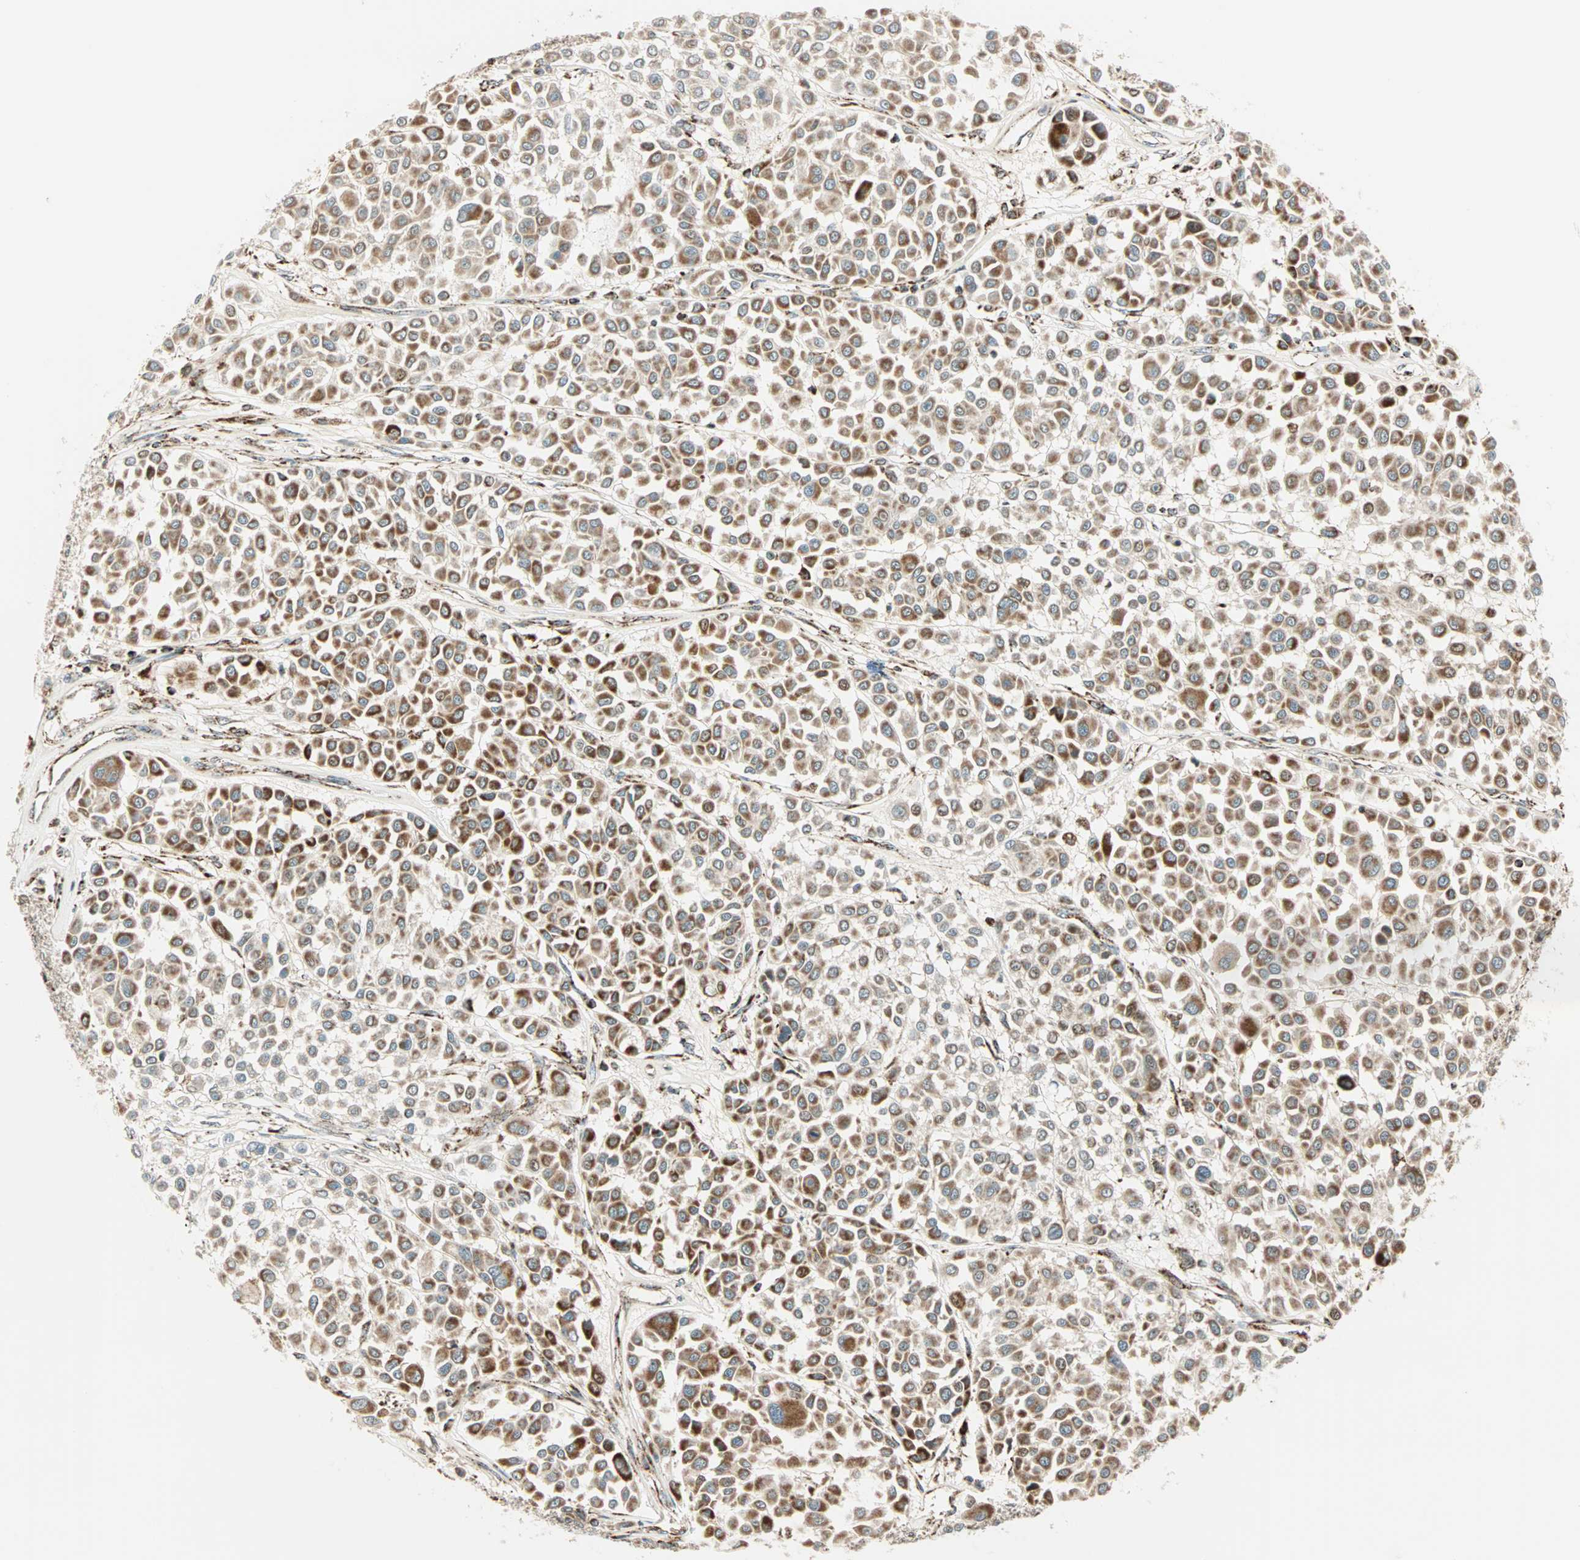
{"staining": {"intensity": "moderate", "quantity": ">75%", "location": "cytoplasmic/membranous"}, "tissue": "melanoma", "cell_type": "Tumor cells", "image_type": "cancer", "snomed": [{"axis": "morphology", "description": "Malignant melanoma, Metastatic site"}, {"axis": "topography", "description": "Soft tissue"}], "caption": "Immunohistochemistry (IHC) of malignant melanoma (metastatic site) reveals medium levels of moderate cytoplasmic/membranous staining in about >75% of tumor cells.", "gene": "SPRY4", "patient": {"sex": "male", "age": 41}}